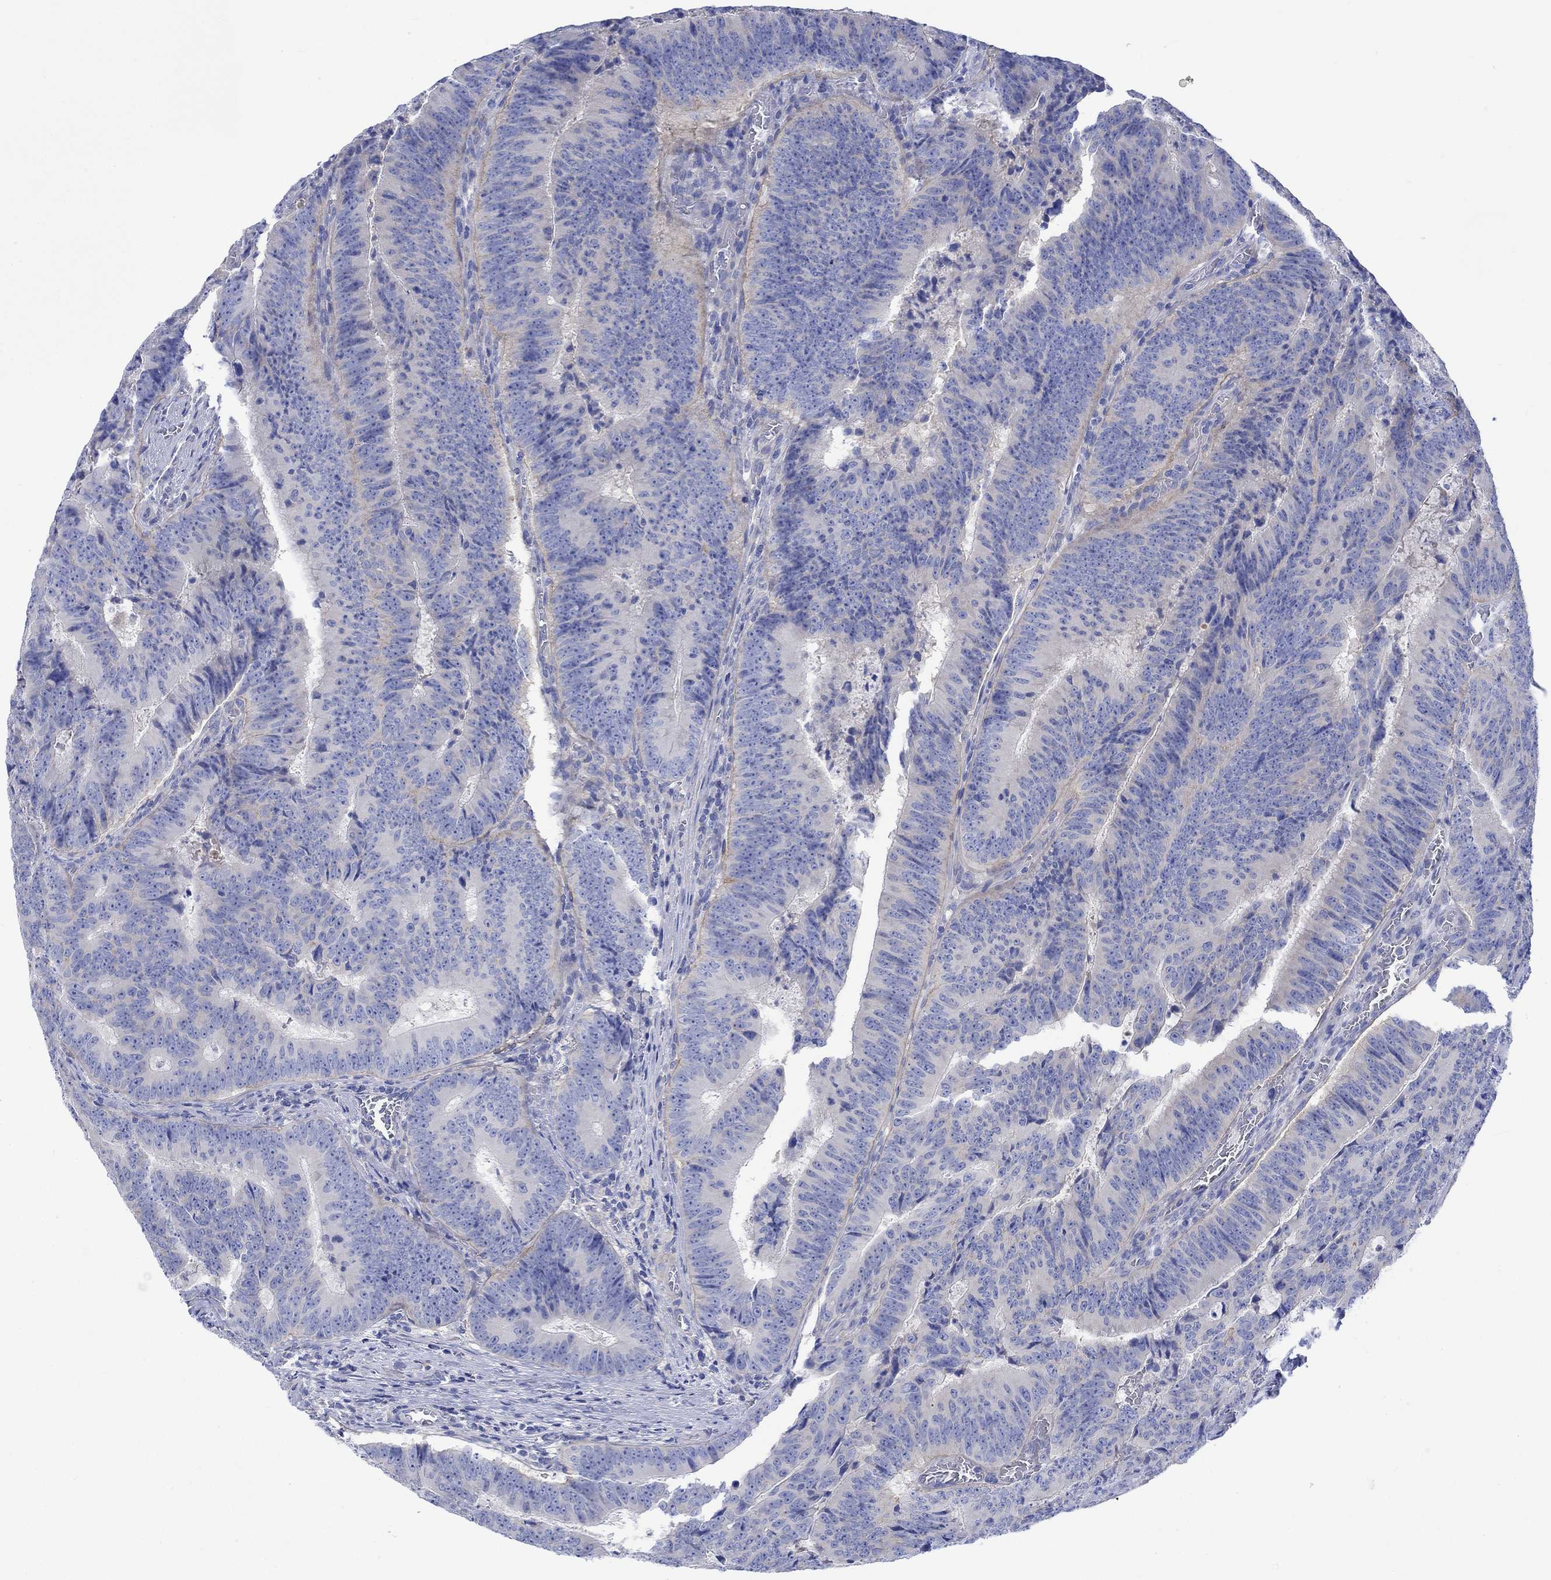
{"staining": {"intensity": "negative", "quantity": "none", "location": "none"}, "tissue": "colorectal cancer", "cell_type": "Tumor cells", "image_type": "cancer", "snomed": [{"axis": "morphology", "description": "Adenocarcinoma, NOS"}, {"axis": "topography", "description": "Colon"}], "caption": "Colorectal cancer stained for a protein using immunohistochemistry displays no staining tumor cells.", "gene": "REEP6", "patient": {"sex": "female", "age": 82}}